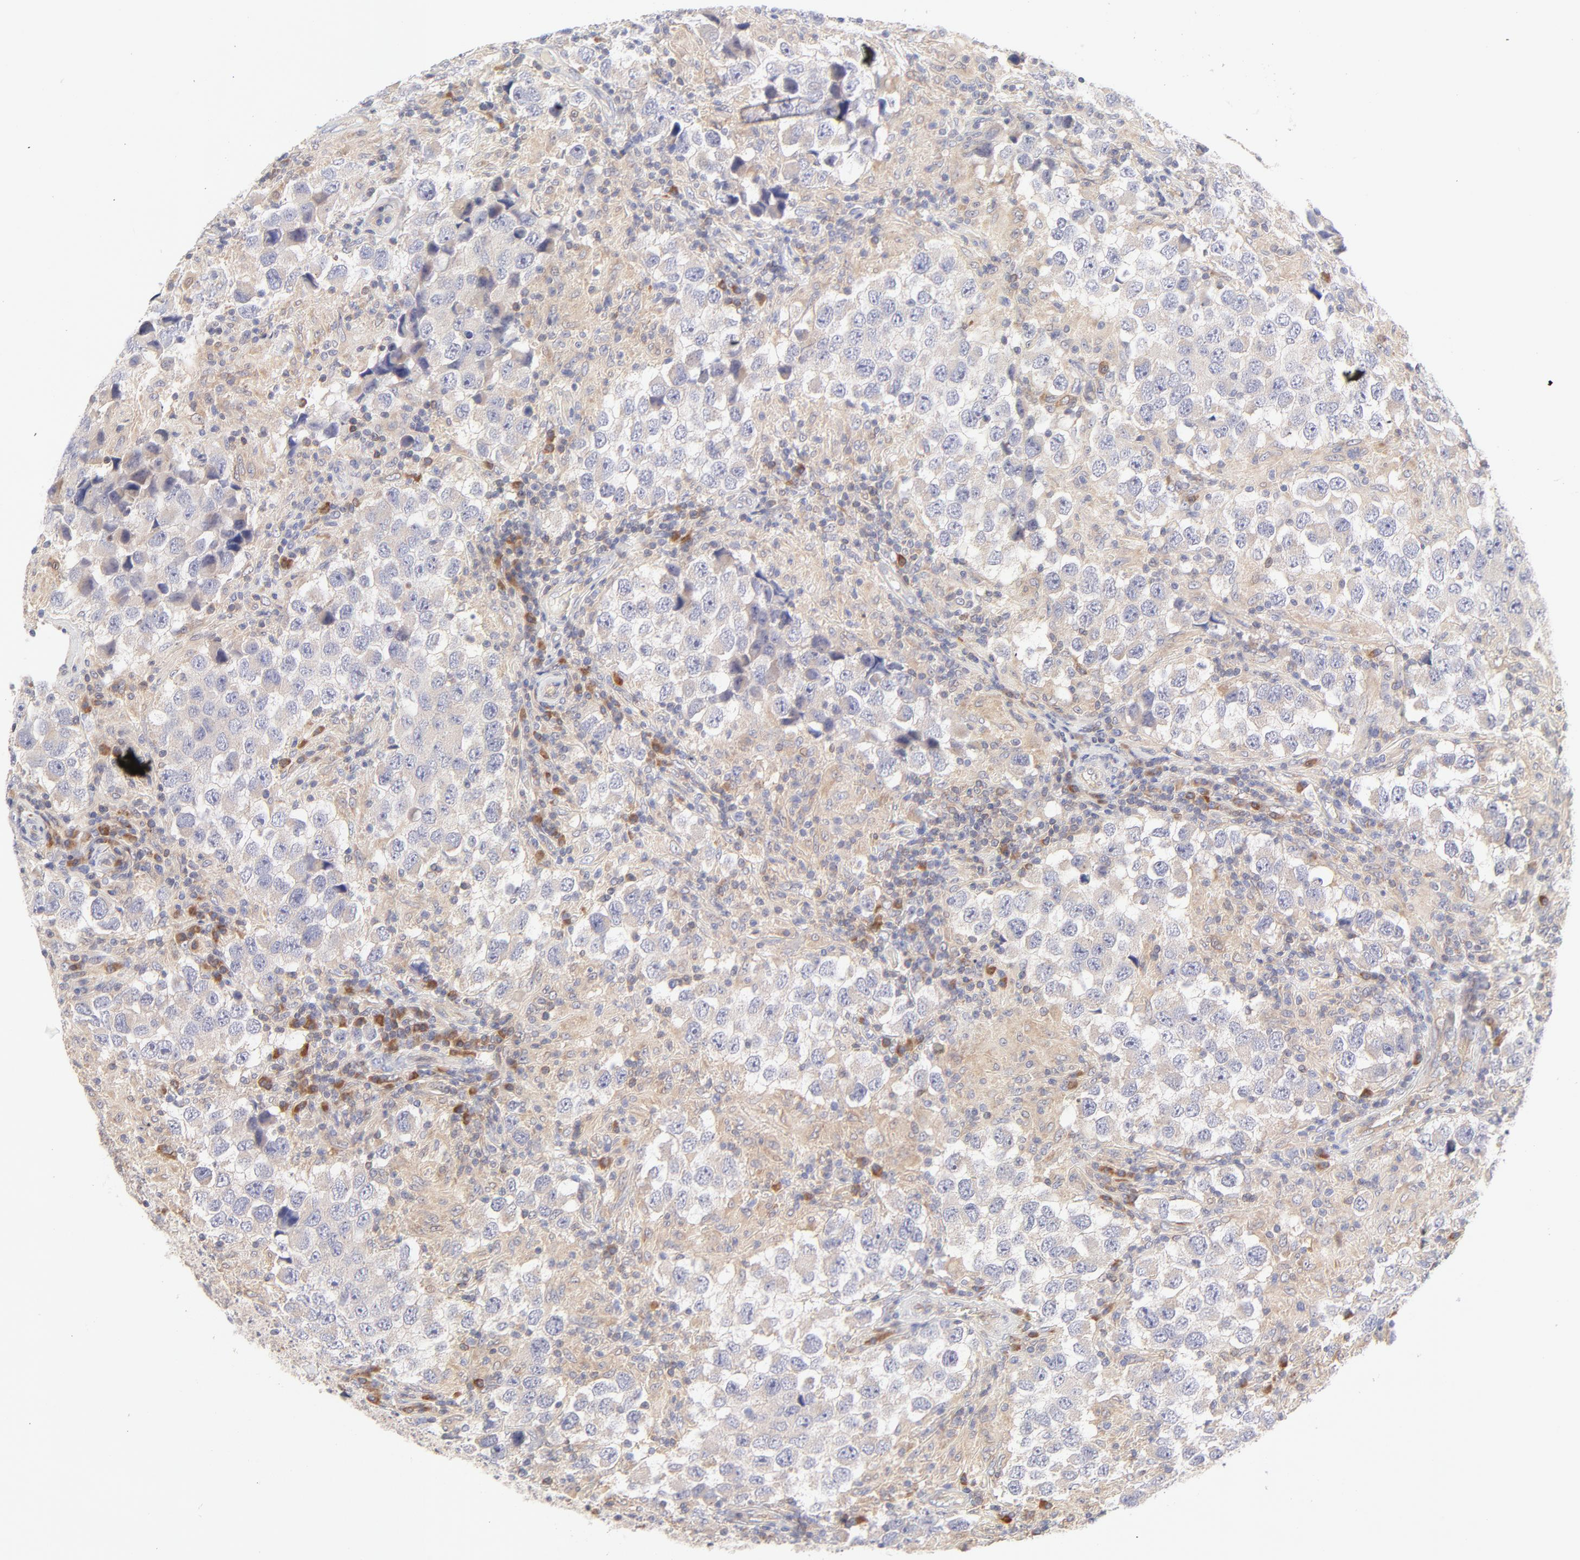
{"staining": {"intensity": "moderate", "quantity": ">75%", "location": "cytoplasmic/membranous"}, "tissue": "testis cancer", "cell_type": "Tumor cells", "image_type": "cancer", "snomed": [{"axis": "morphology", "description": "Carcinoma, Embryonal, NOS"}, {"axis": "topography", "description": "Testis"}], "caption": "Human testis cancer stained for a protein (brown) demonstrates moderate cytoplasmic/membranous positive positivity in about >75% of tumor cells.", "gene": "RPS6KA1", "patient": {"sex": "male", "age": 21}}